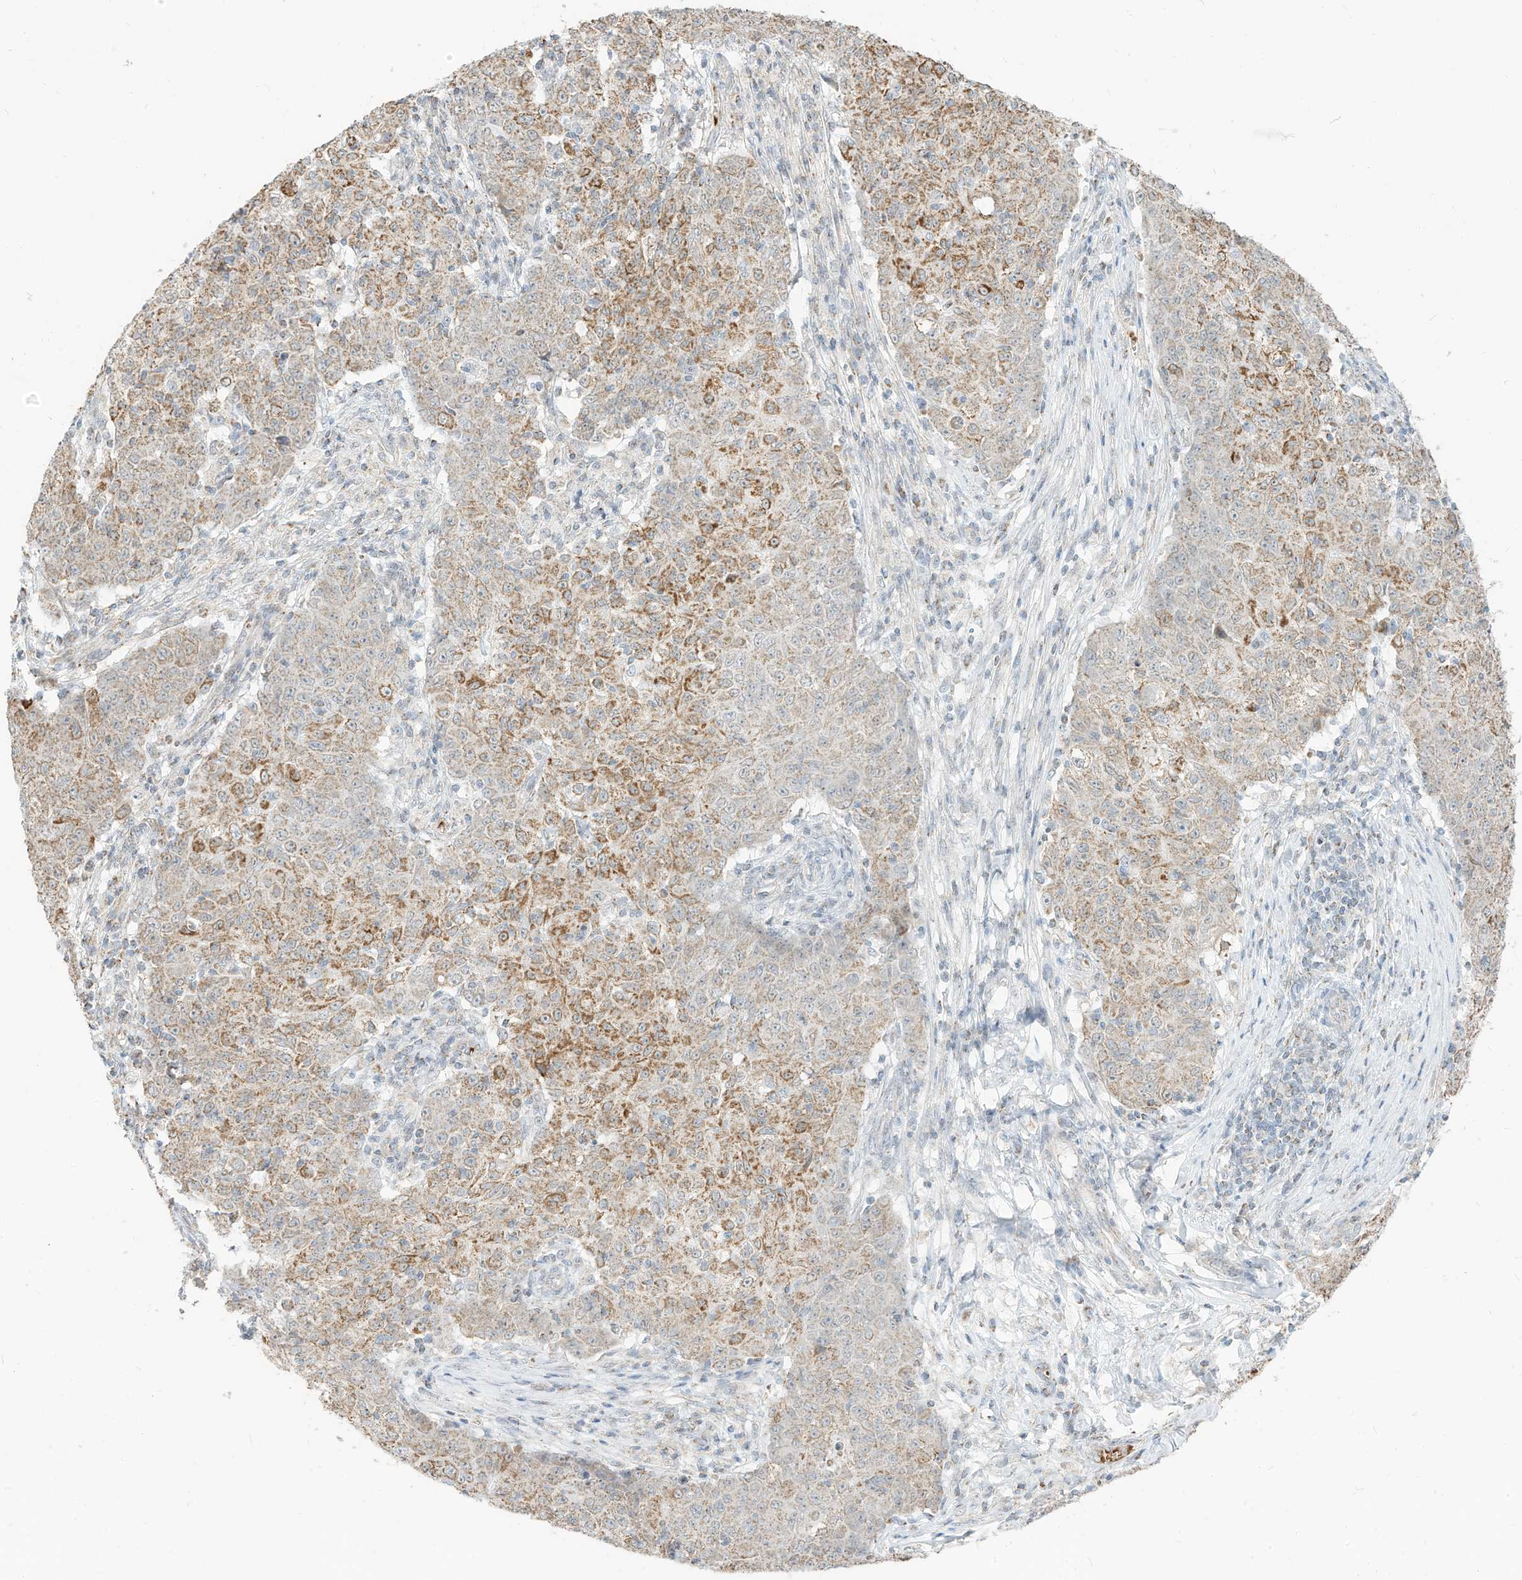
{"staining": {"intensity": "moderate", "quantity": "25%-75%", "location": "cytoplasmic/membranous"}, "tissue": "ovarian cancer", "cell_type": "Tumor cells", "image_type": "cancer", "snomed": [{"axis": "morphology", "description": "Carcinoma, endometroid"}, {"axis": "topography", "description": "Ovary"}], "caption": "Tumor cells demonstrate medium levels of moderate cytoplasmic/membranous positivity in approximately 25%-75% of cells in endometroid carcinoma (ovarian).", "gene": "MTUS2", "patient": {"sex": "female", "age": 42}}